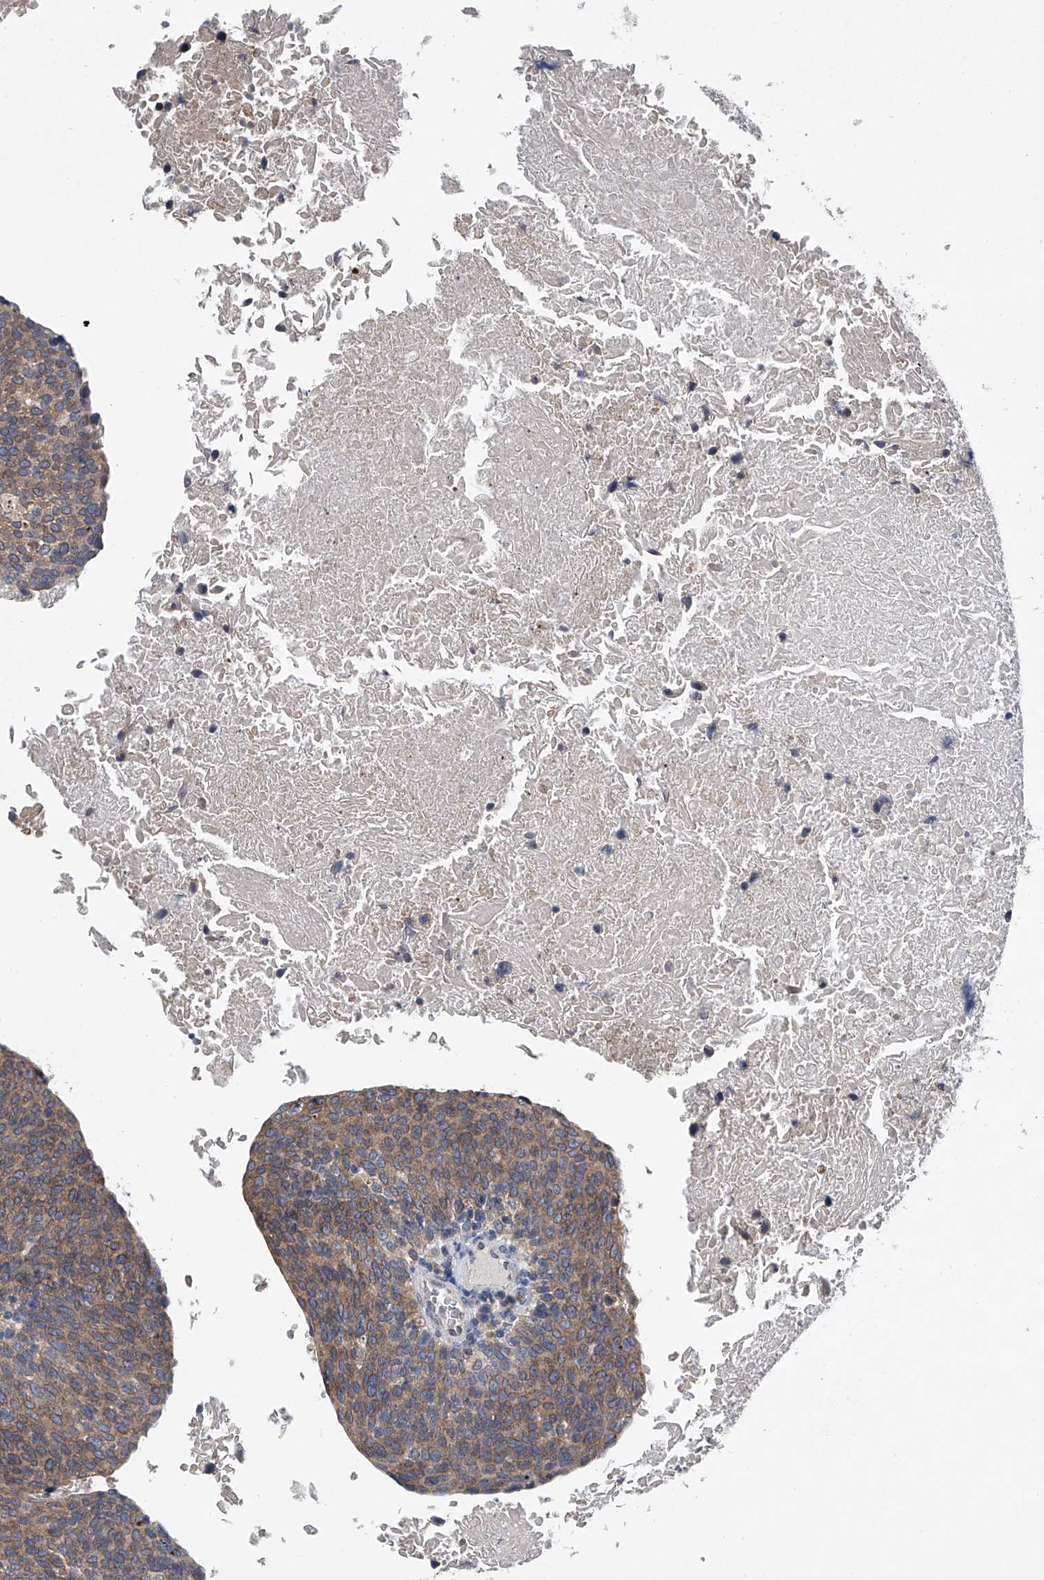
{"staining": {"intensity": "moderate", "quantity": ">75%", "location": "cytoplasmic/membranous"}, "tissue": "head and neck cancer", "cell_type": "Tumor cells", "image_type": "cancer", "snomed": [{"axis": "morphology", "description": "Squamous cell carcinoma, NOS"}, {"axis": "morphology", "description": "Squamous cell carcinoma, metastatic, NOS"}, {"axis": "topography", "description": "Lymph node"}, {"axis": "topography", "description": "Head-Neck"}], "caption": "IHC of human metastatic squamous cell carcinoma (head and neck) shows medium levels of moderate cytoplasmic/membranous positivity in about >75% of tumor cells.", "gene": "RNF5", "patient": {"sex": "male", "age": 62}}